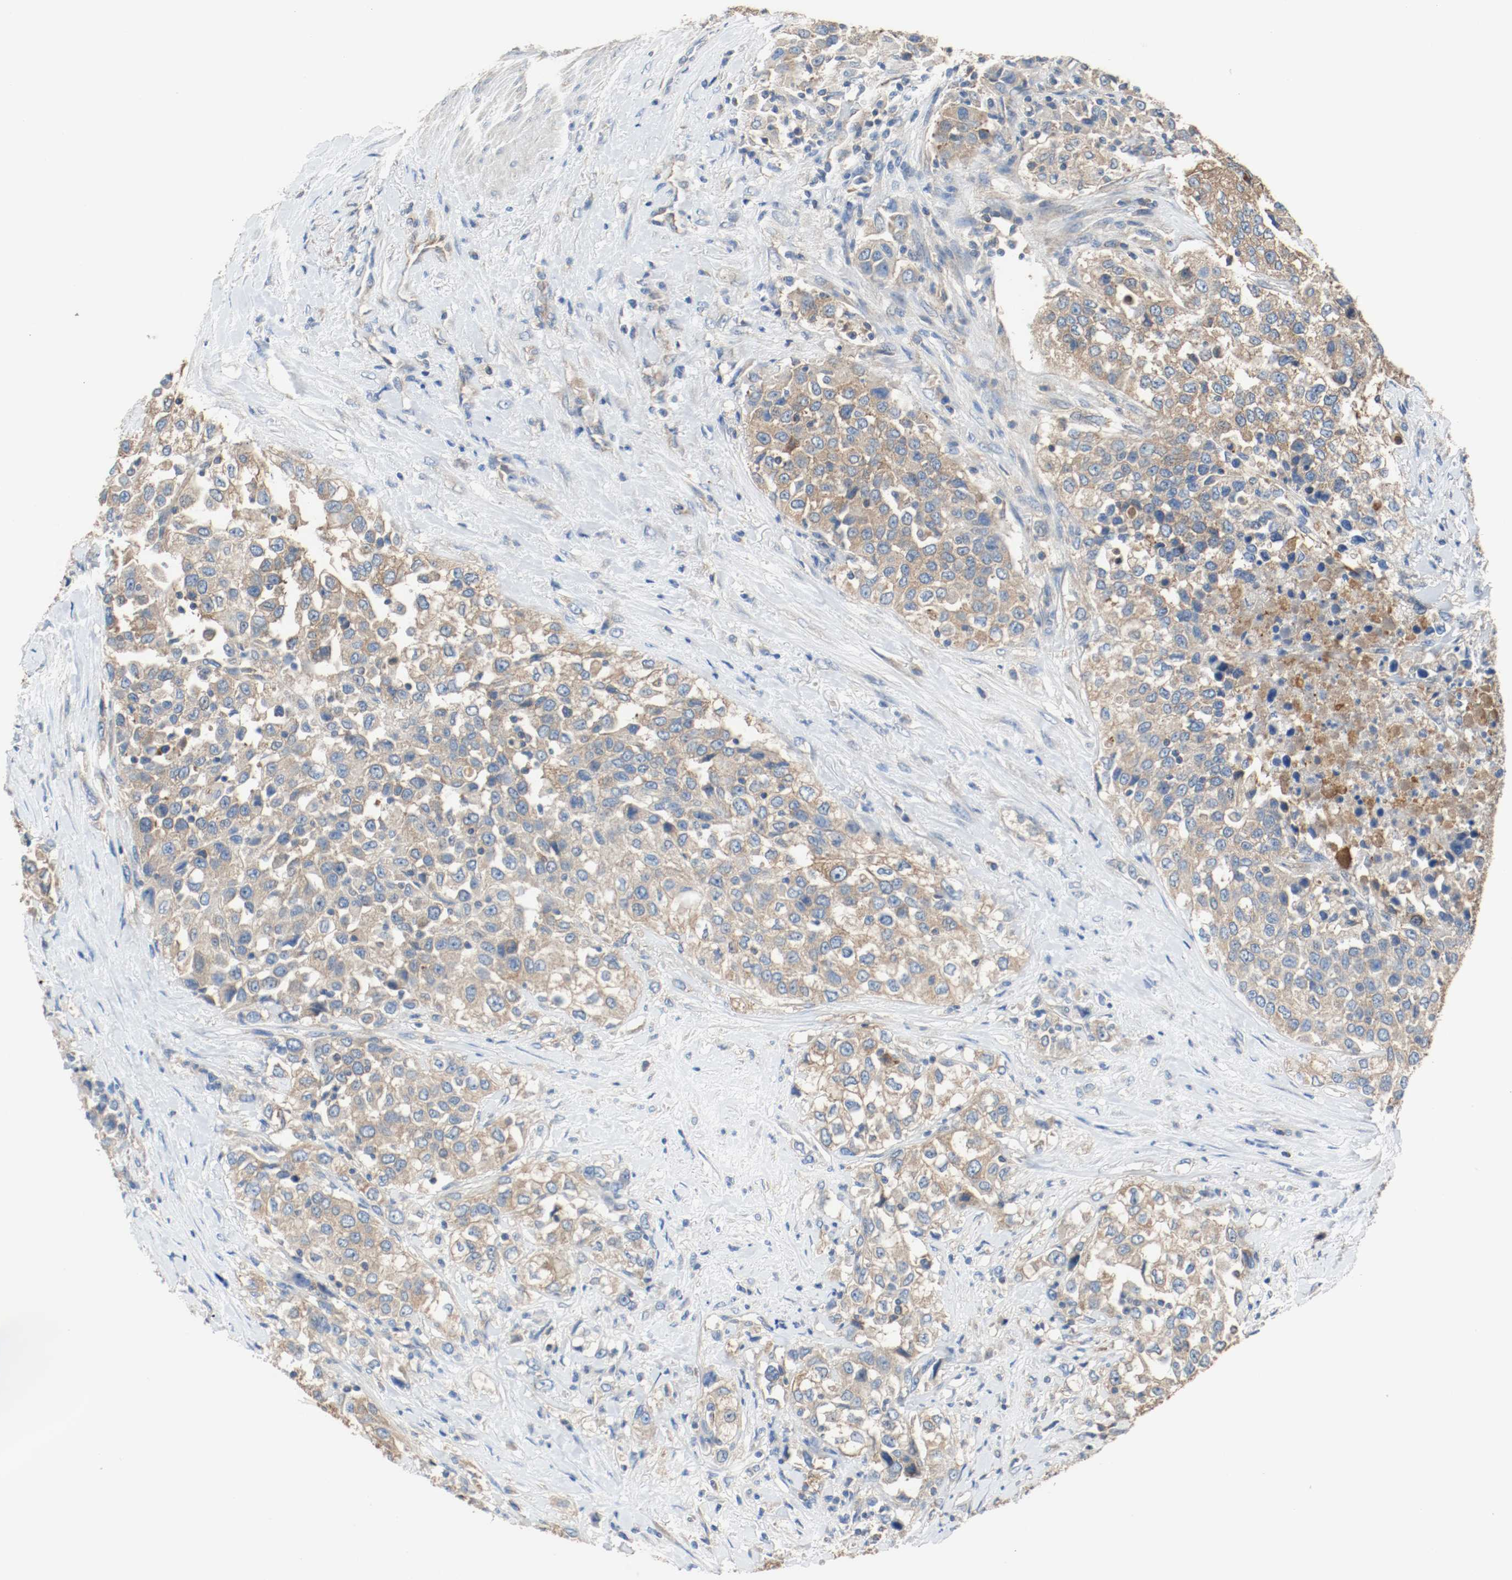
{"staining": {"intensity": "weak", "quantity": ">75%", "location": "cytoplasmic/membranous"}, "tissue": "urothelial cancer", "cell_type": "Tumor cells", "image_type": "cancer", "snomed": [{"axis": "morphology", "description": "Urothelial carcinoma, High grade"}, {"axis": "topography", "description": "Urinary bladder"}], "caption": "The photomicrograph exhibits immunohistochemical staining of high-grade urothelial carcinoma. There is weak cytoplasmic/membranous positivity is identified in about >75% of tumor cells. (Brightfield microscopy of DAB IHC at high magnification).", "gene": "TUBA3D", "patient": {"sex": "female", "age": 80}}